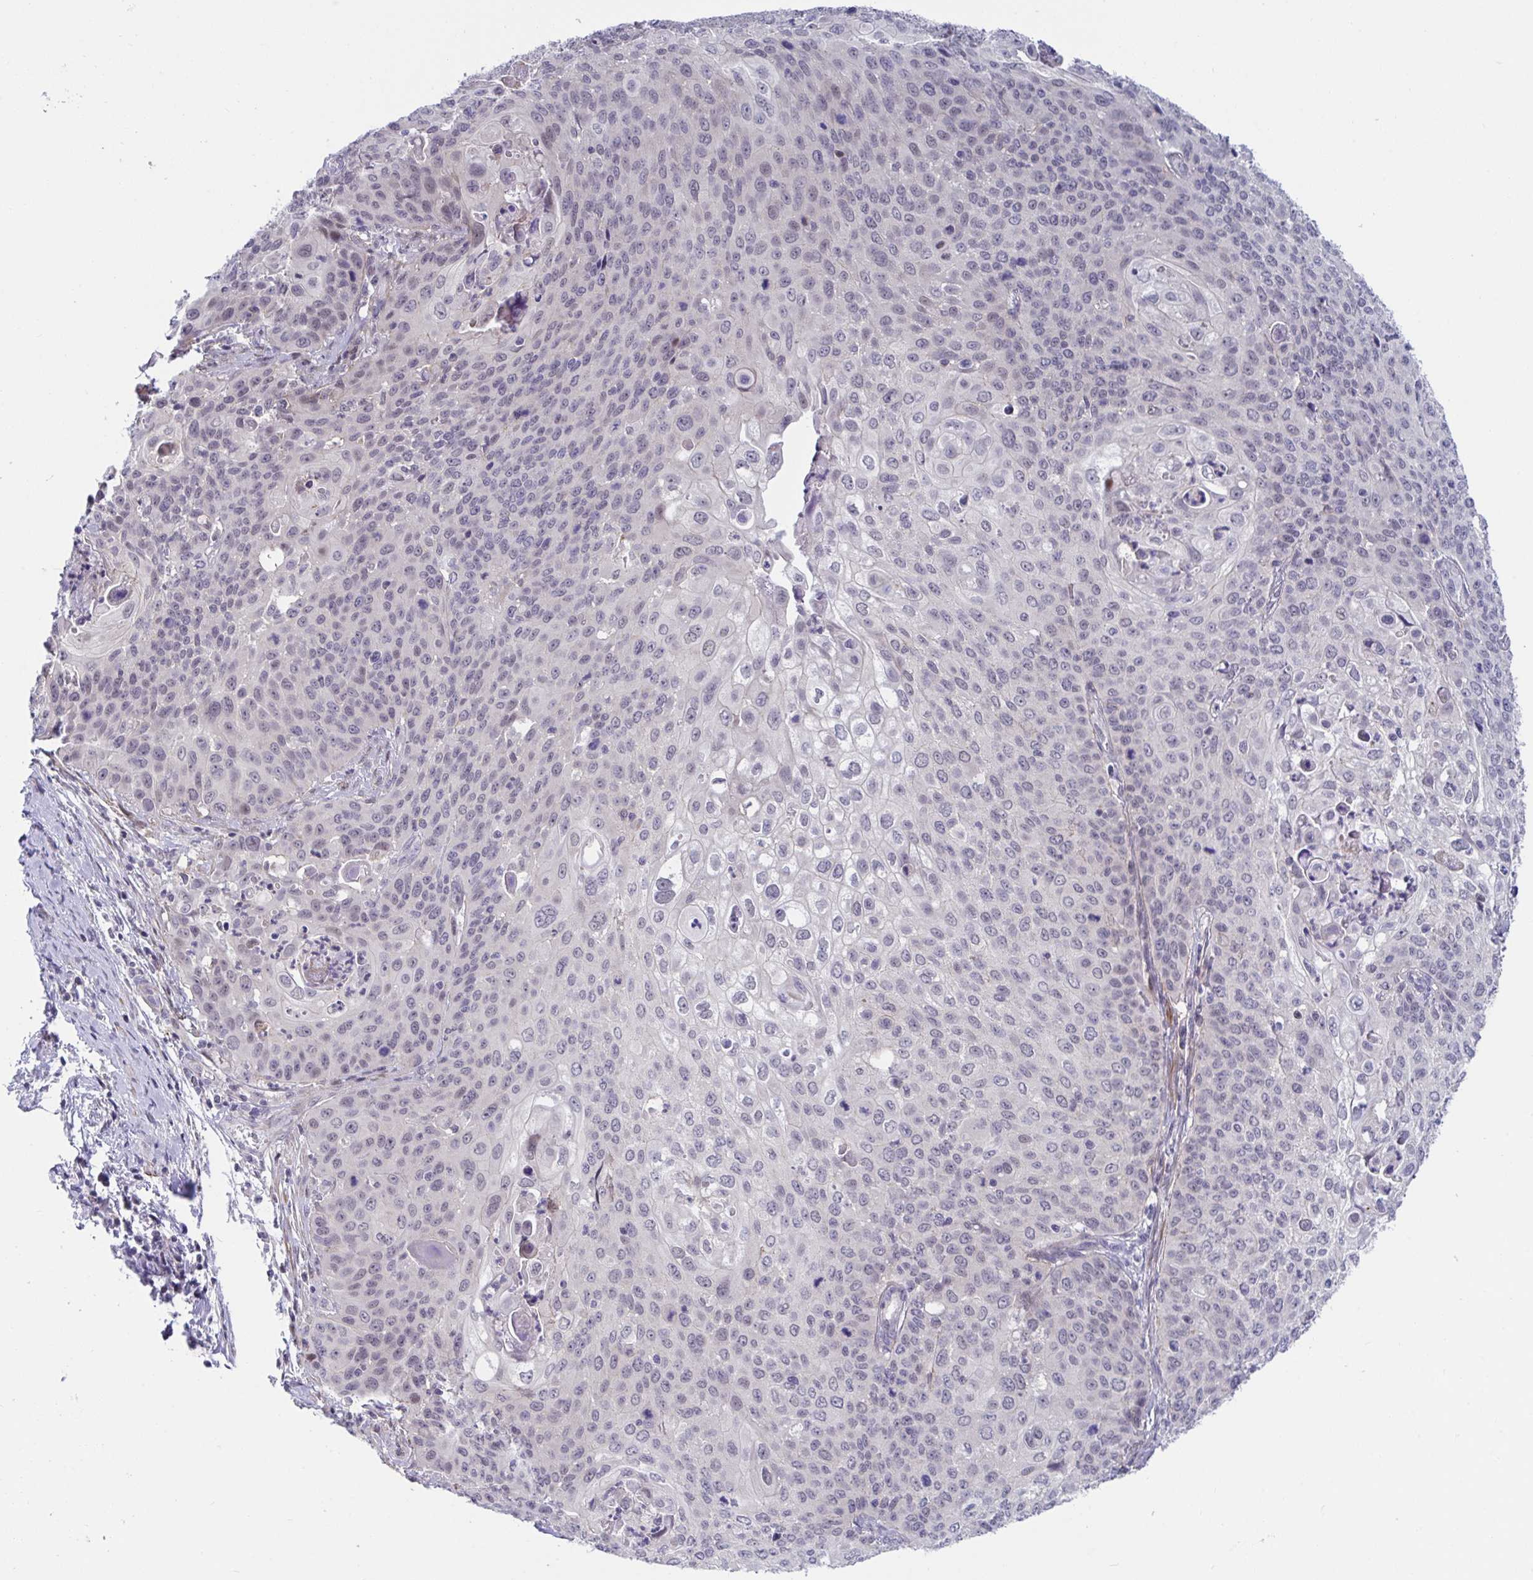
{"staining": {"intensity": "negative", "quantity": "none", "location": "none"}, "tissue": "cervical cancer", "cell_type": "Tumor cells", "image_type": "cancer", "snomed": [{"axis": "morphology", "description": "Squamous cell carcinoma, NOS"}, {"axis": "topography", "description": "Cervix"}], "caption": "This histopathology image is of cervical squamous cell carcinoma stained with immunohistochemistry (IHC) to label a protein in brown with the nuclei are counter-stained blue. There is no positivity in tumor cells. Brightfield microscopy of immunohistochemistry (IHC) stained with DAB (brown) and hematoxylin (blue), captured at high magnification.", "gene": "WDR72", "patient": {"sex": "female", "age": 65}}